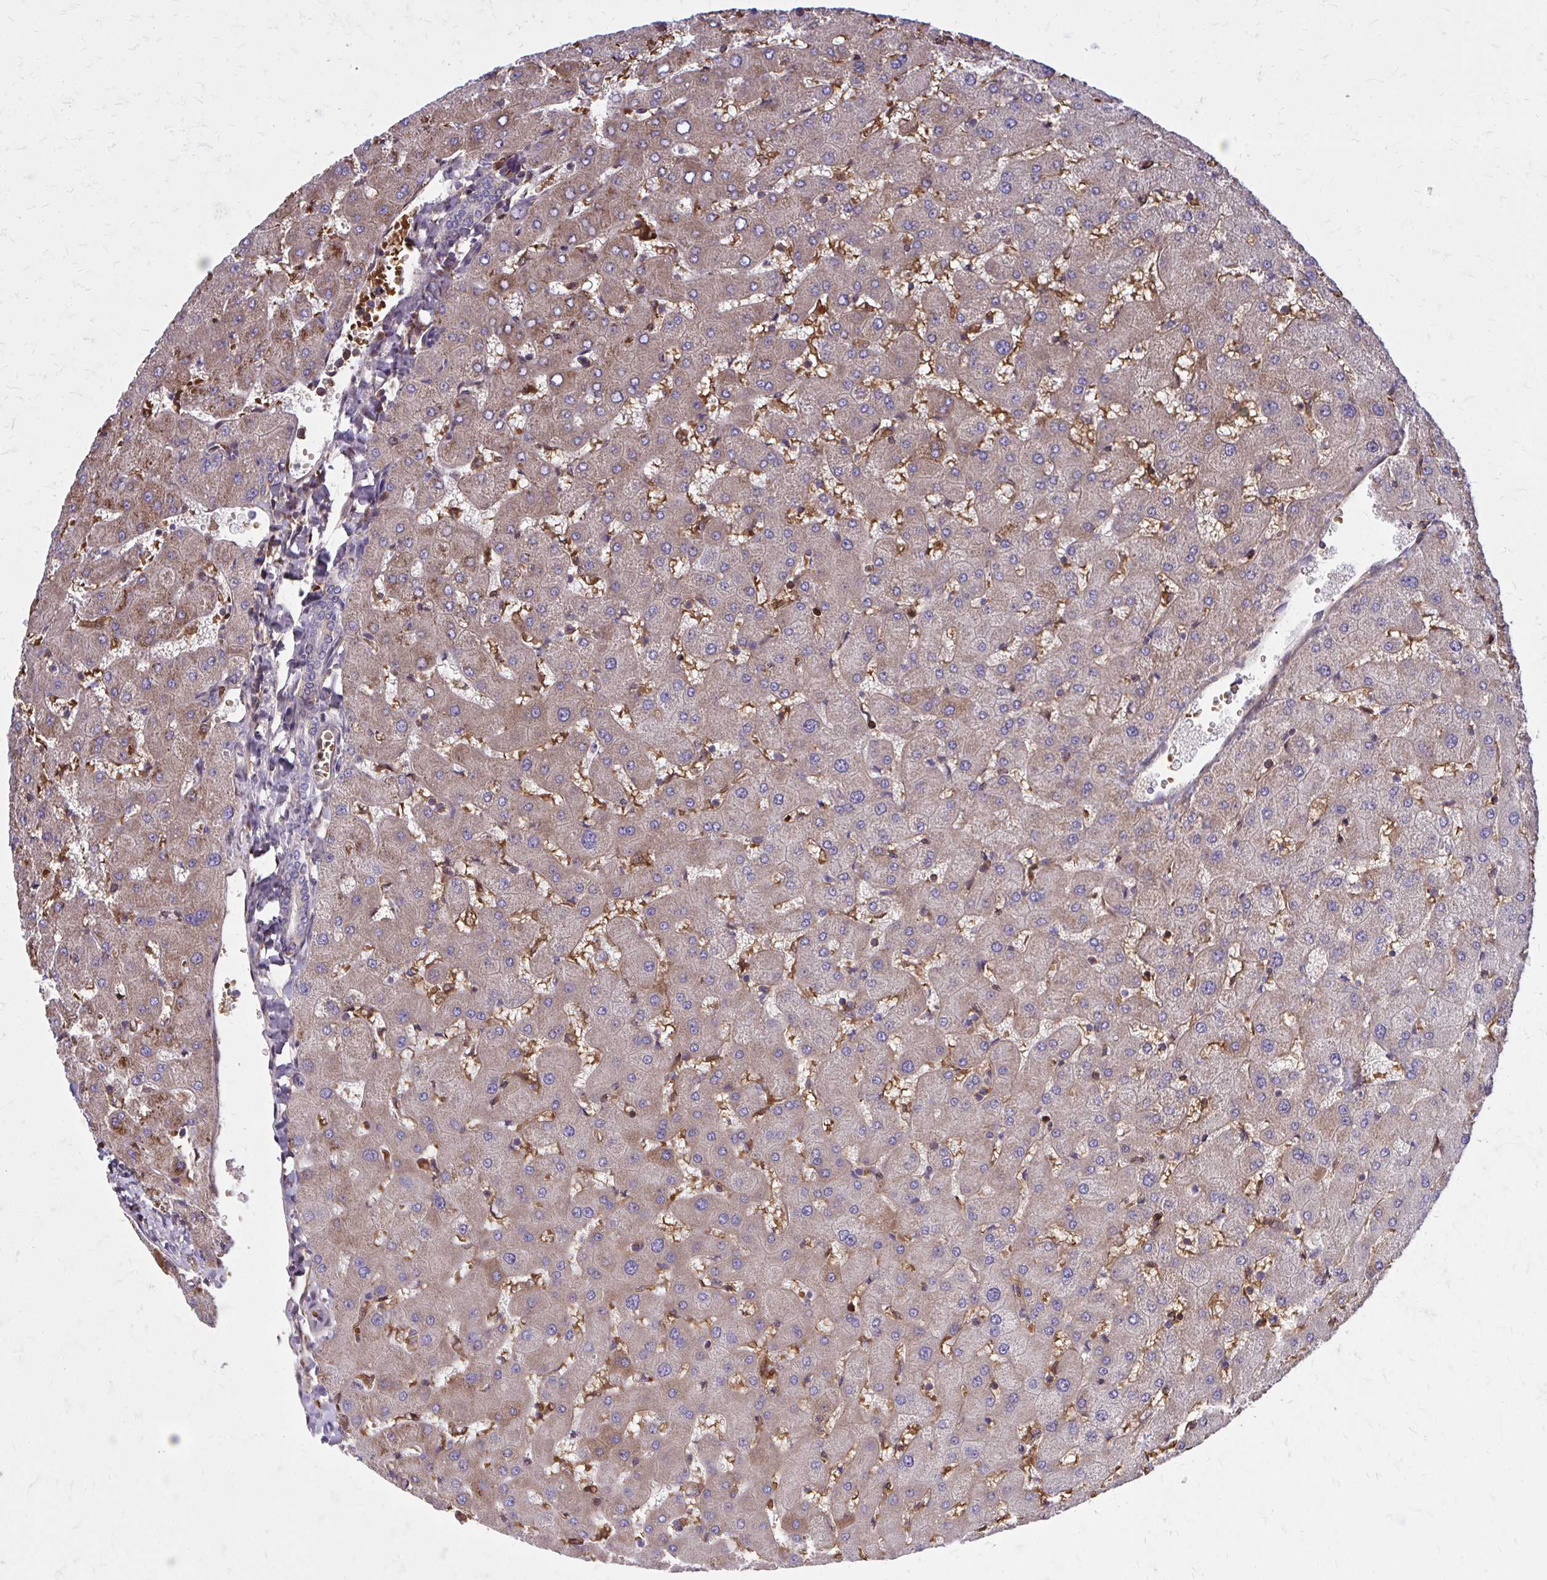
{"staining": {"intensity": "negative", "quantity": "none", "location": "none"}, "tissue": "liver", "cell_type": "Cholangiocytes", "image_type": "normal", "snomed": [{"axis": "morphology", "description": "Normal tissue, NOS"}, {"axis": "topography", "description": "Liver"}], "caption": "A high-resolution micrograph shows IHC staining of normal liver, which shows no significant staining in cholangiocytes. (DAB (3,3'-diaminobenzidine) immunohistochemistry with hematoxylin counter stain).", "gene": "PDK4", "patient": {"sex": "female", "age": 63}}